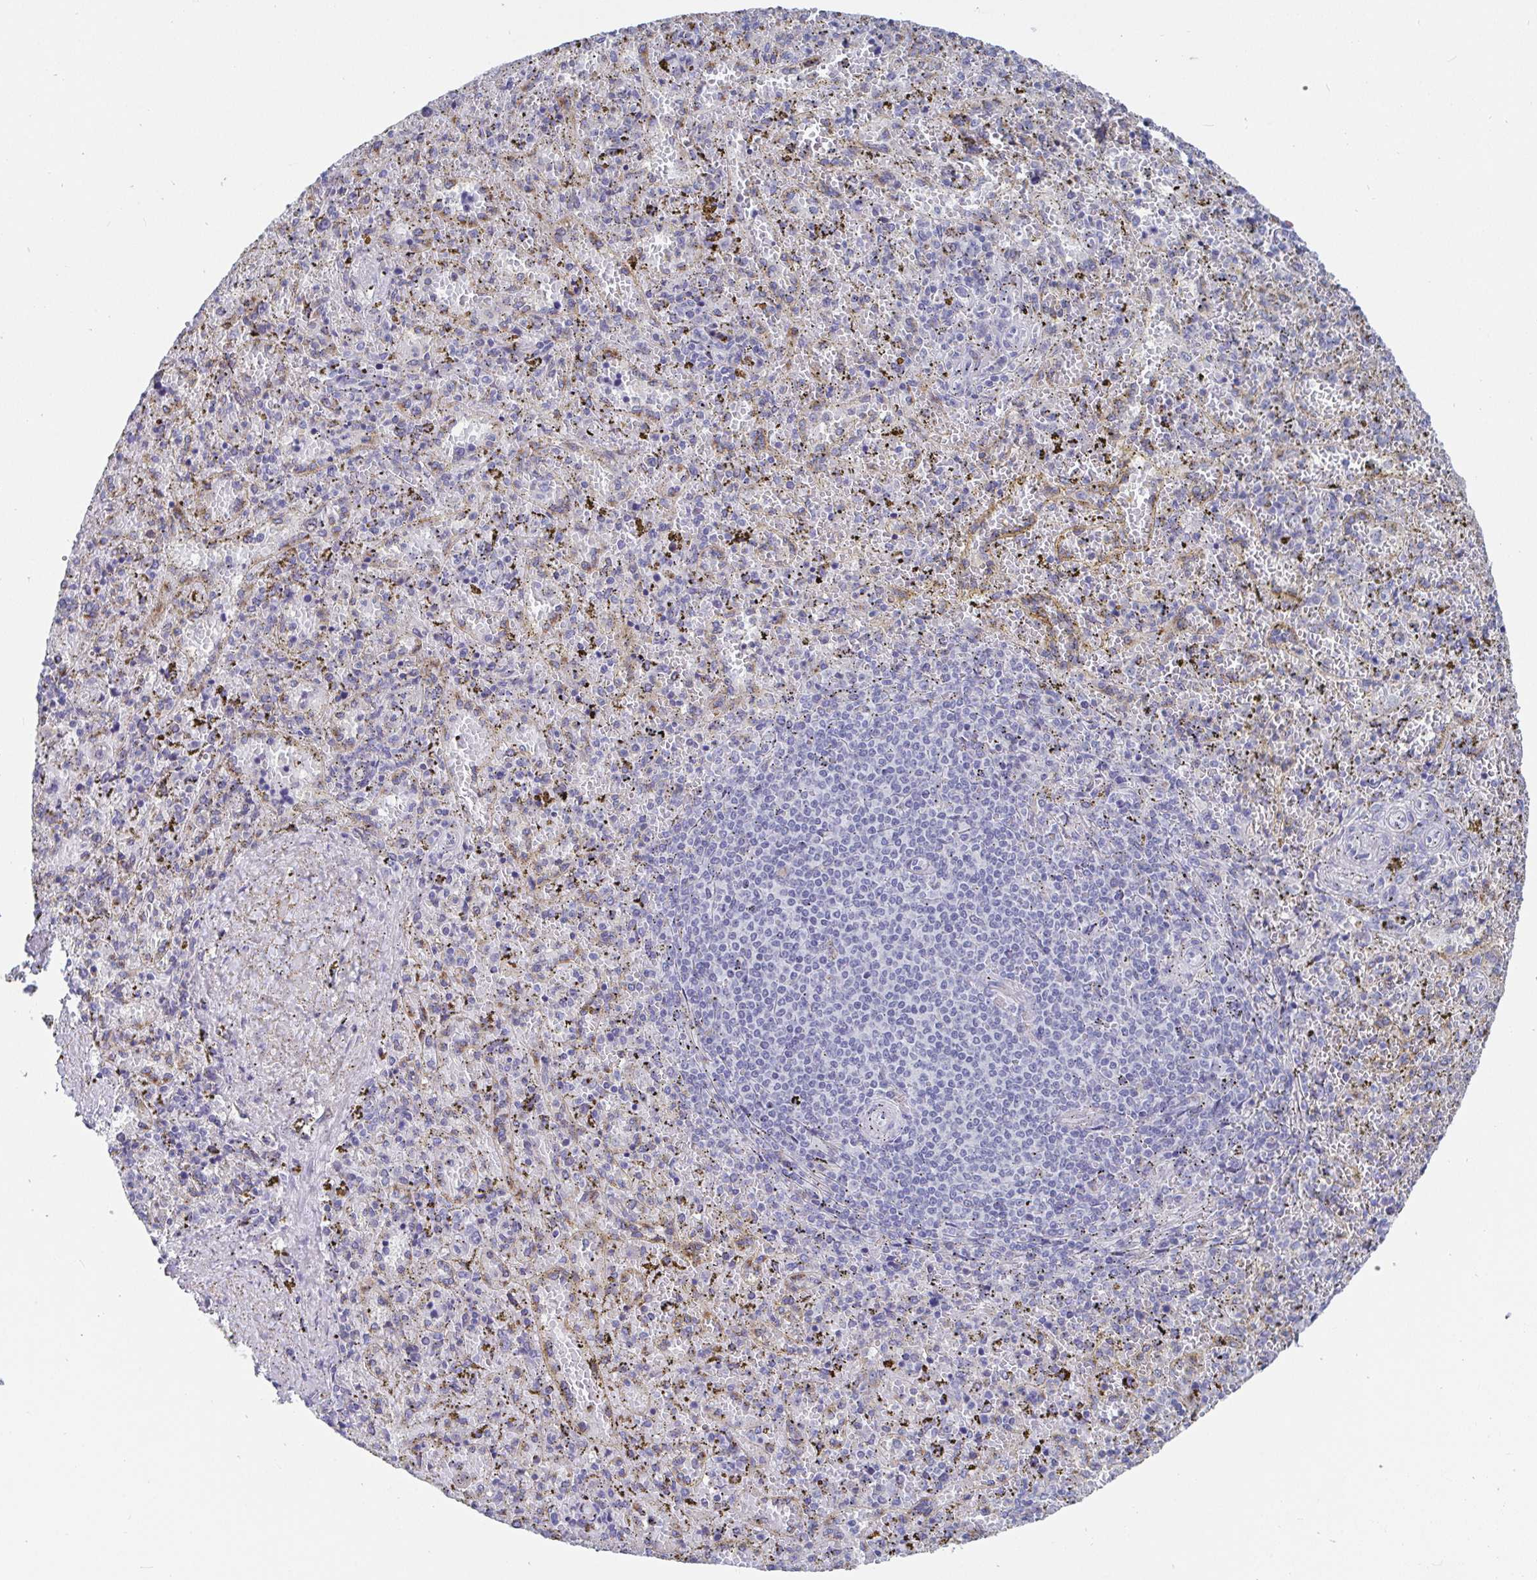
{"staining": {"intensity": "negative", "quantity": "none", "location": "none"}, "tissue": "spleen", "cell_type": "Cells in red pulp", "image_type": "normal", "snomed": [{"axis": "morphology", "description": "Normal tissue, NOS"}, {"axis": "topography", "description": "Spleen"}], "caption": "IHC of normal human spleen shows no positivity in cells in red pulp. (Stains: DAB (3,3'-diaminobenzidine) immunohistochemistry with hematoxylin counter stain, Microscopy: brightfield microscopy at high magnification).", "gene": "TAS2R39", "patient": {"sex": "female", "age": 50}}